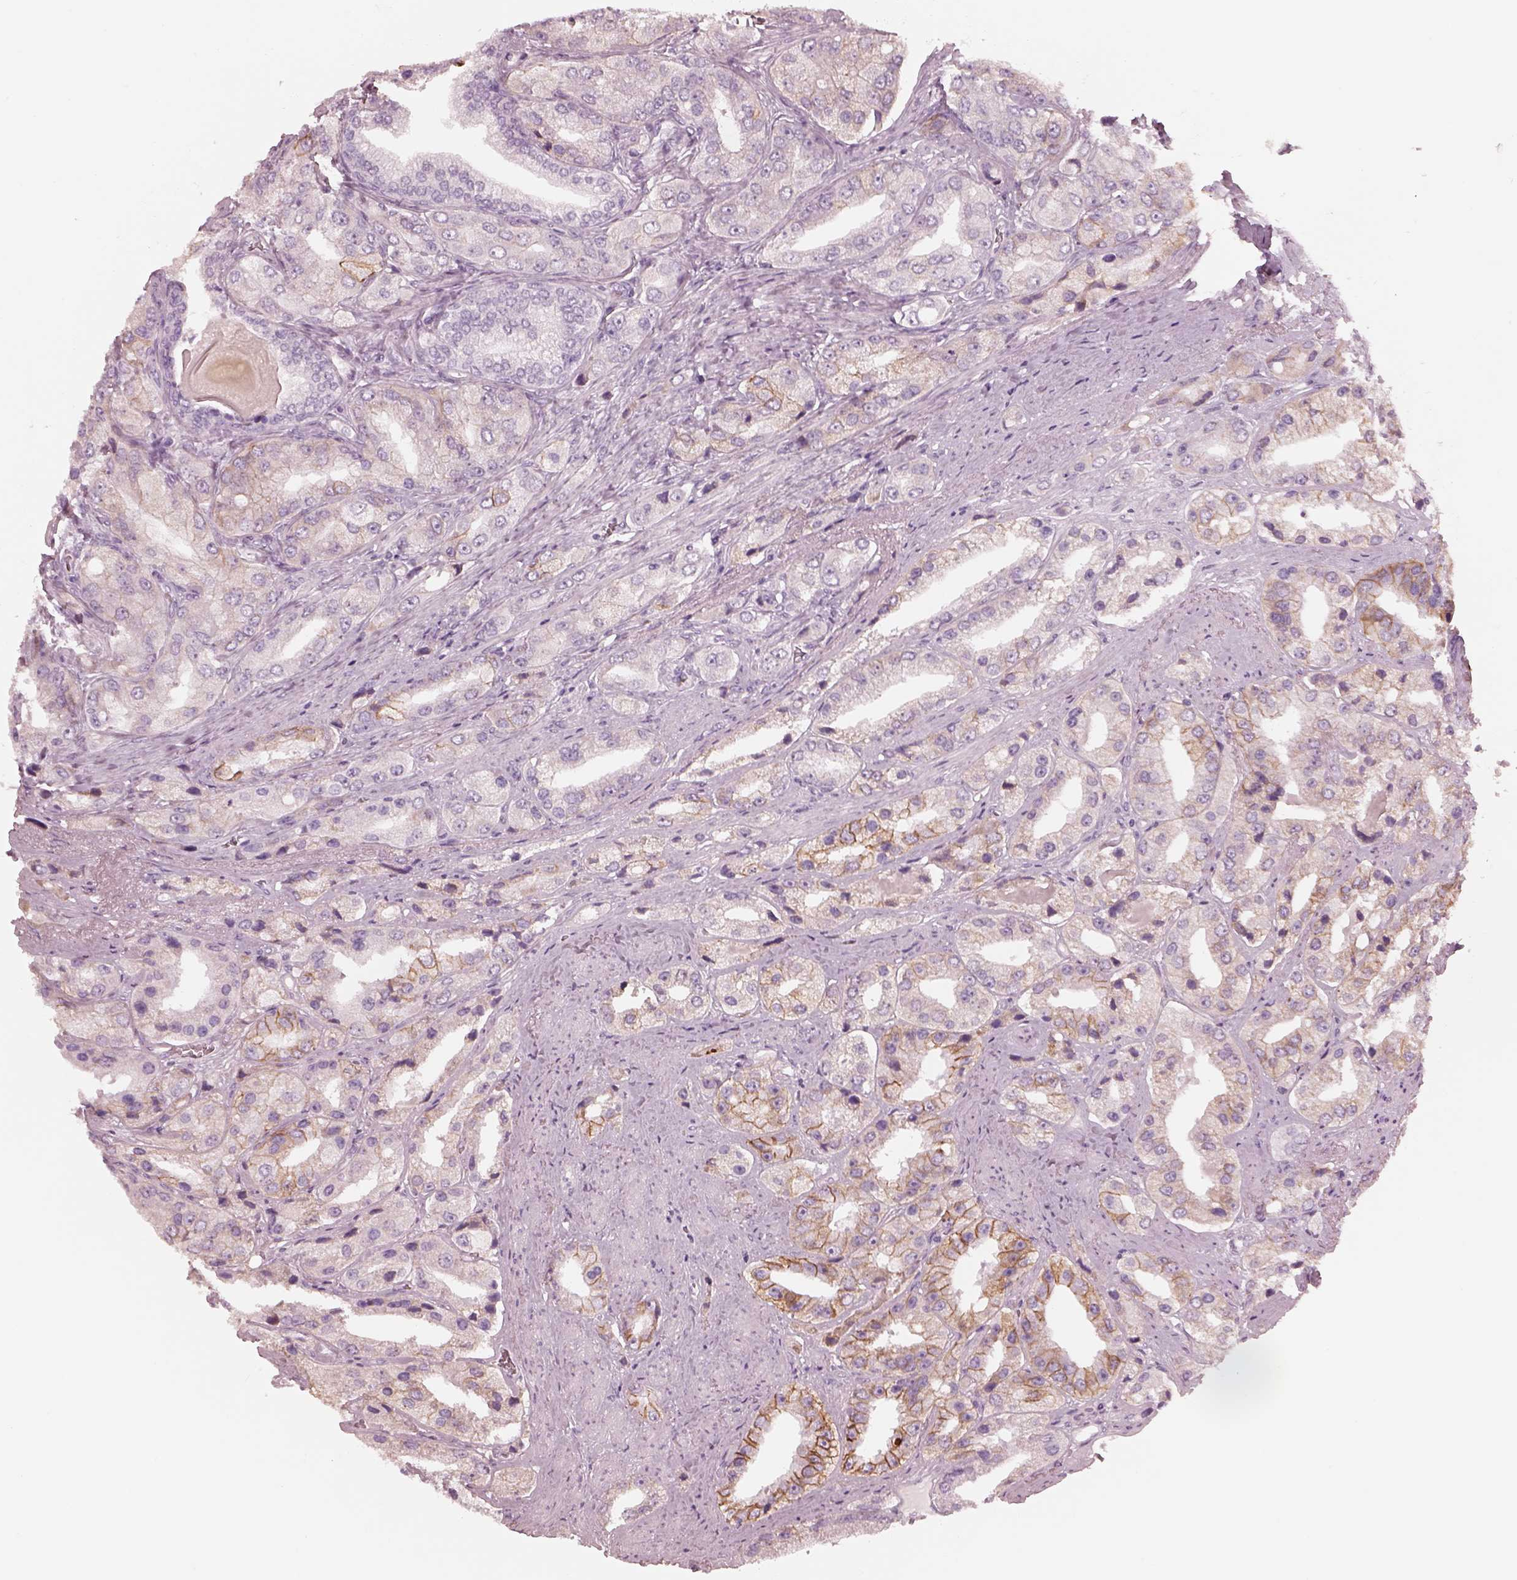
{"staining": {"intensity": "moderate", "quantity": "<25%", "location": "cytoplasmic/membranous"}, "tissue": "prostate cancer", "cell_type": "Tumor cells", "image_type": "cancer", "snomed": [{"axis": "morphology", "description": "Adenocarcinoma, Low grade"}, {"axis": "topography", "description": "Prostate"}], "caption": "Adenocarcinoma (low-grade) (prostate) was stained to show a protein in brown. There is low levels of moderate cytoplasmic/membranous staining in approximately <25% of tumor cells.", "gene": "CADM2", "patient": {"sex": "male", "age": 69}}